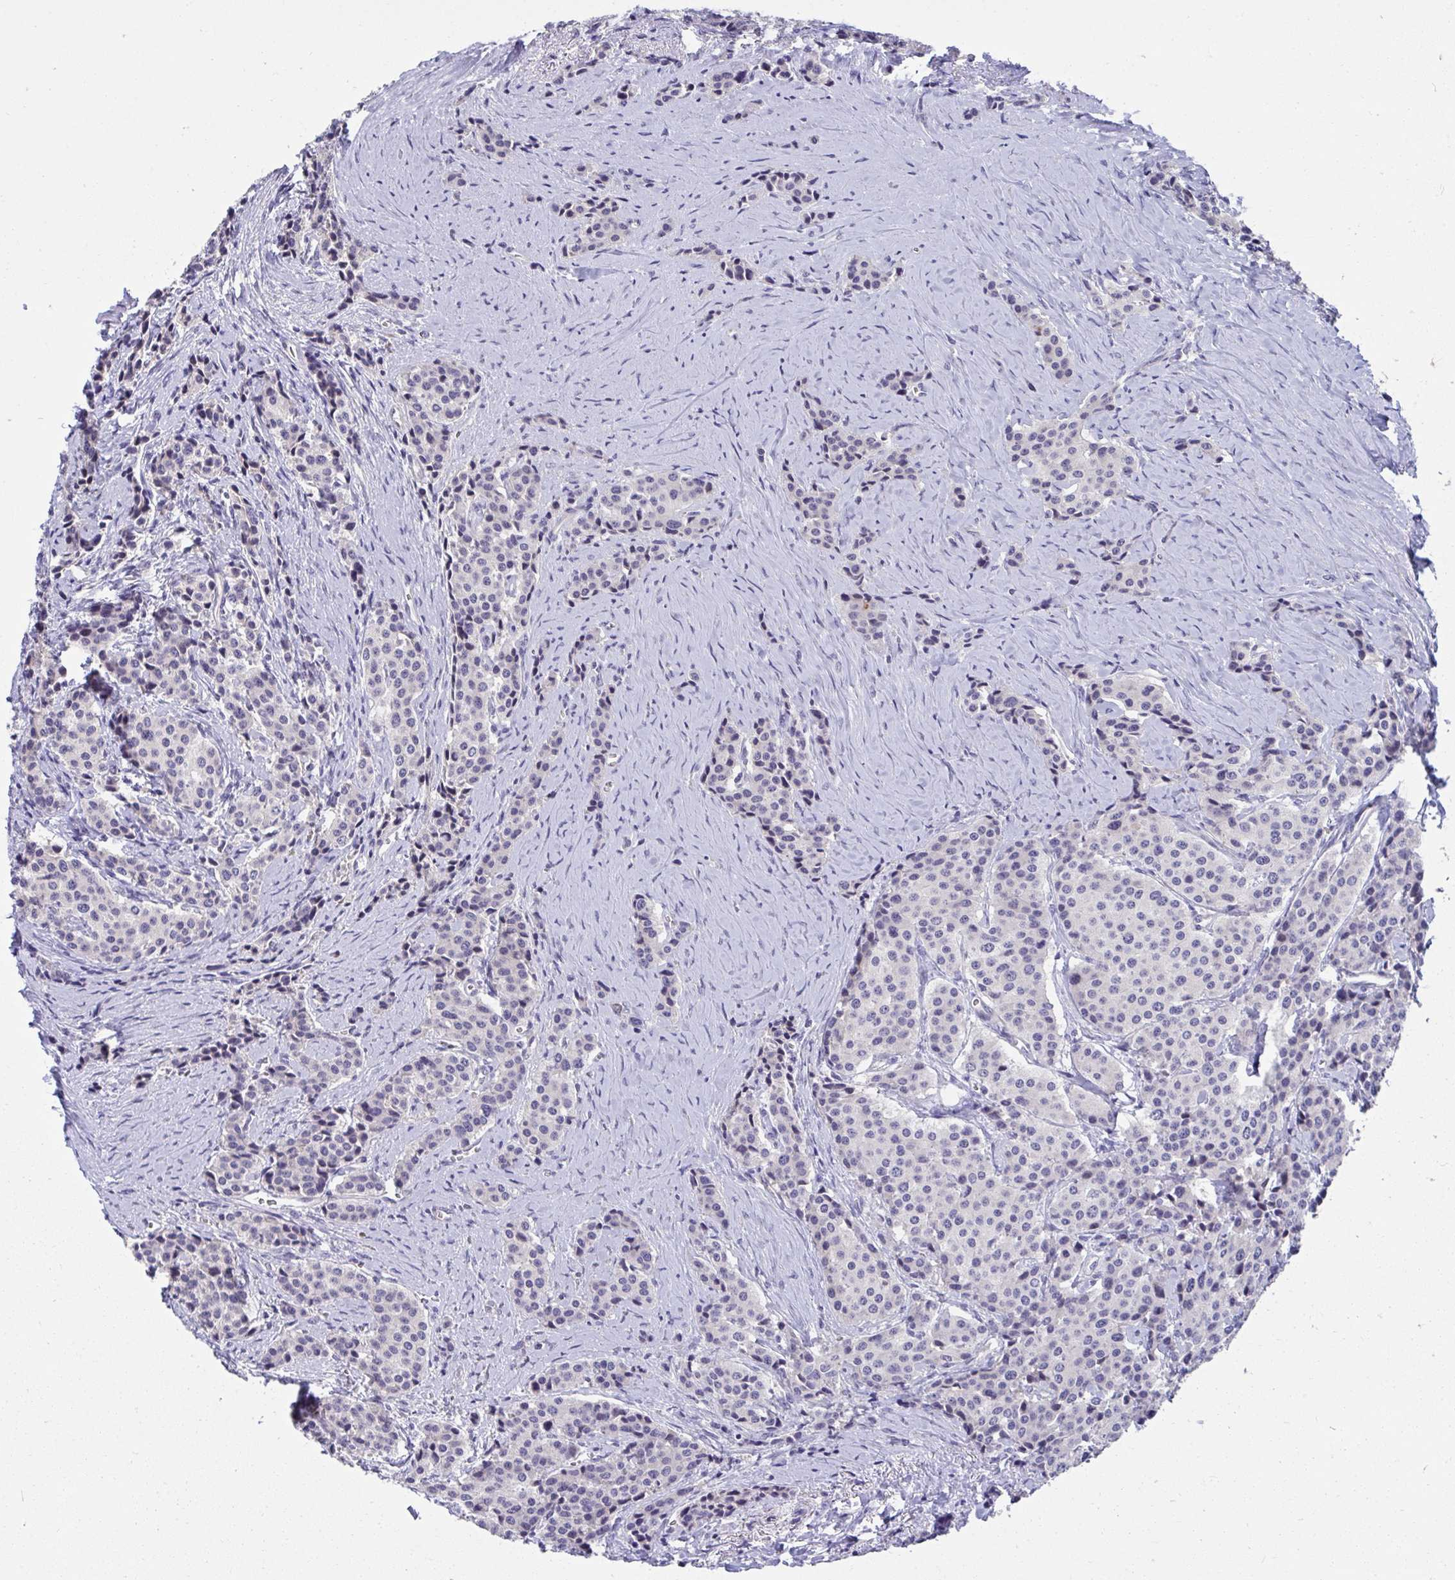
{"staining": {"intensity": "negative", "quantity": "none", "location": "none"}, "tissue": "carcinoid", "cell_type": "Tumor cells", "image_type": "cancer", "snomed": [{"axis": "morphology", "description": "Carcinoid, malignant, NOS"}, {"axis": "topography", "description": "Small intestine"}], "caption": "This is a histopathology image of immunohistochemistry (IHC) staining of carcinoid, which shows no expression in tumor cells.", "gene": "SUSD4", "patient": {"sex": "male", "age": 73}}